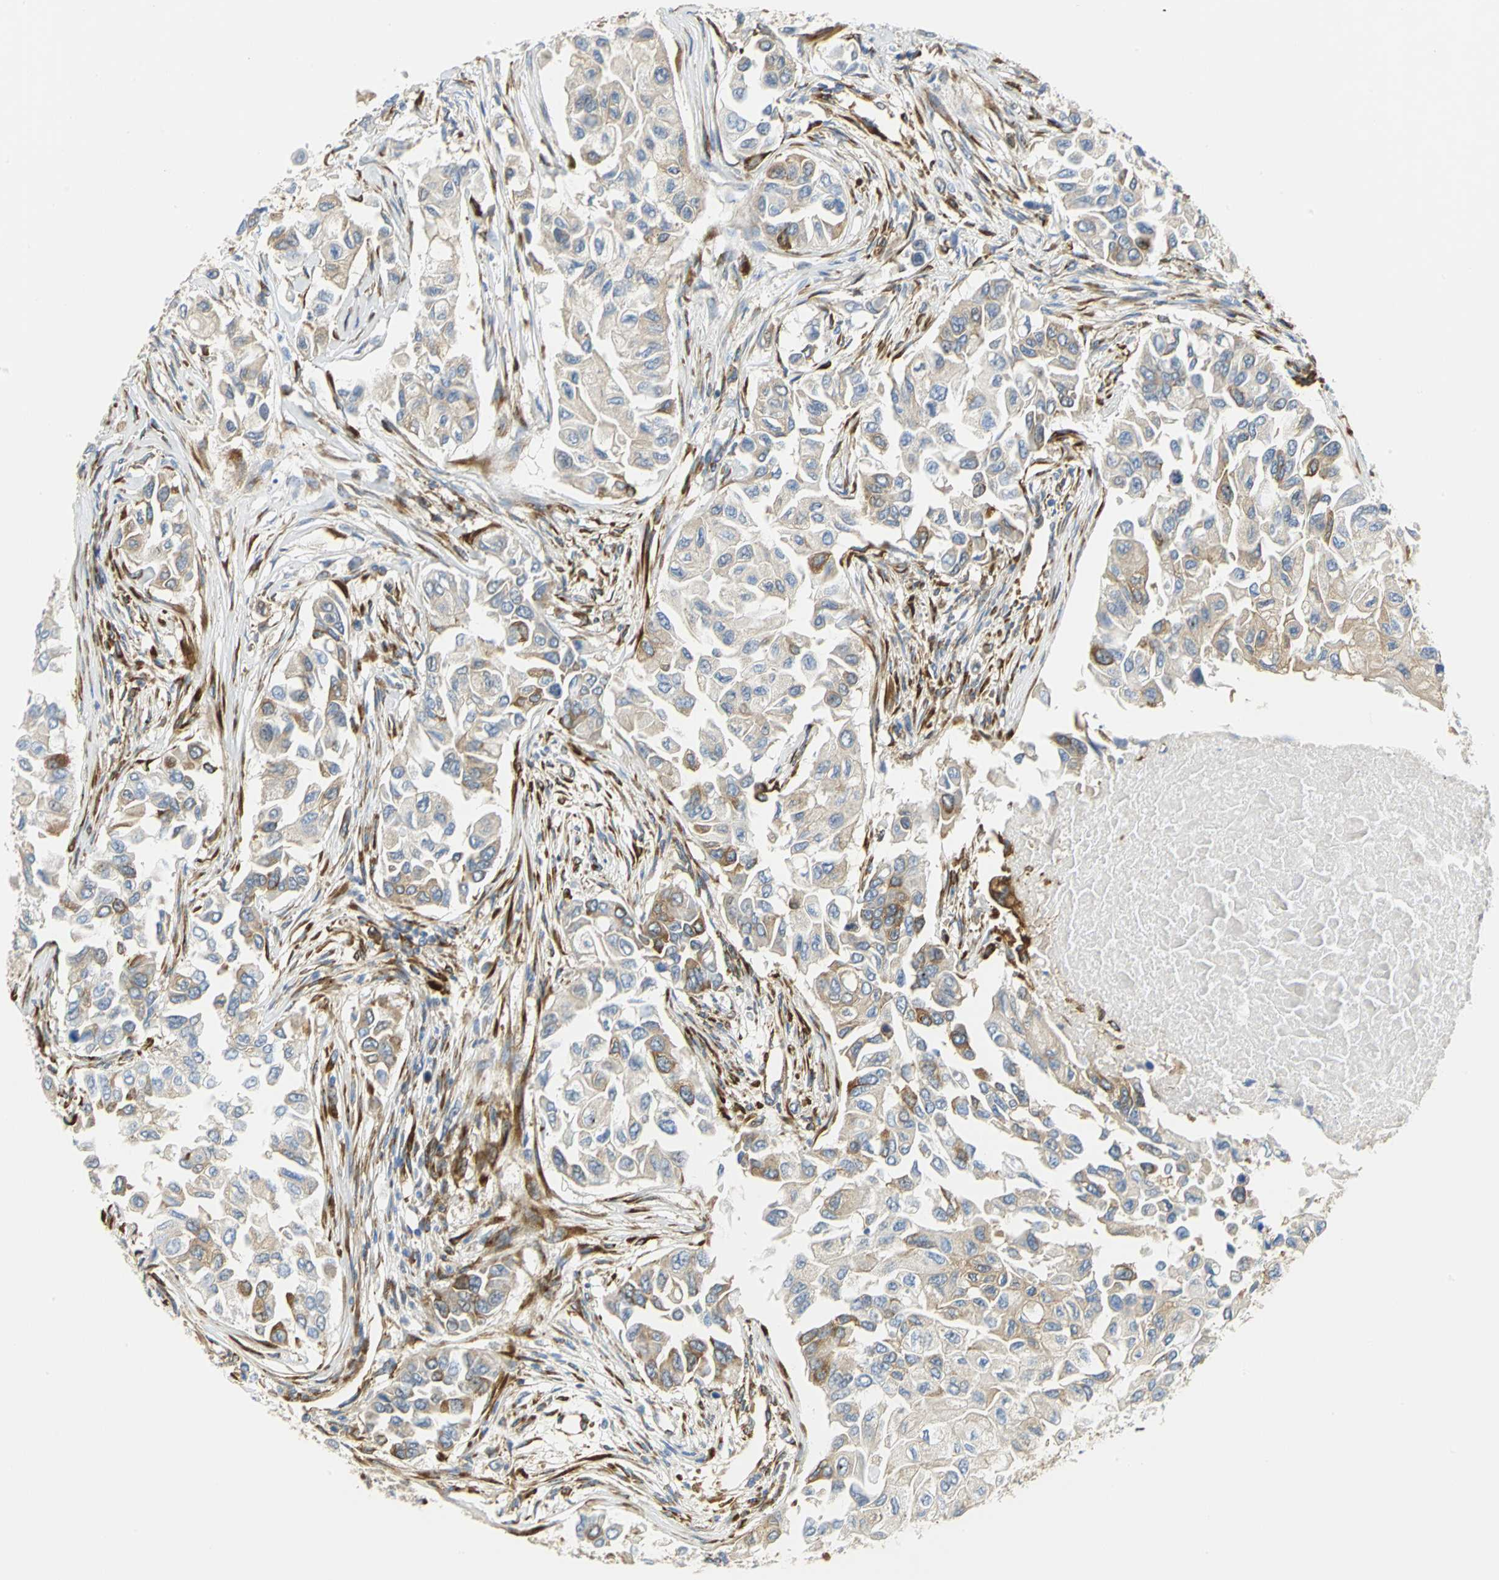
{"staining": {"intensity": "weak", "quantity": ">75%", "location": "cytoplasmic/membranous"}, "tissue": "breast cancer", "cell_type": "Tumor cells", "image_type": "cancer", "snomed": [{"axis": "morphology", "description": "Normal tissue, NOS"}, {"axis": "morphology", "description": "Duct carcinoma"}, {"axis": "topography", "description": "Breast"}], "caption": "A micrograph of breast intraductal carcinoma stained for a protein shows weak cytoplasmic/membranous brown staining in tumor cells.", "gene": "YBX1", "patient": {"sex": "female", "age": 49}}